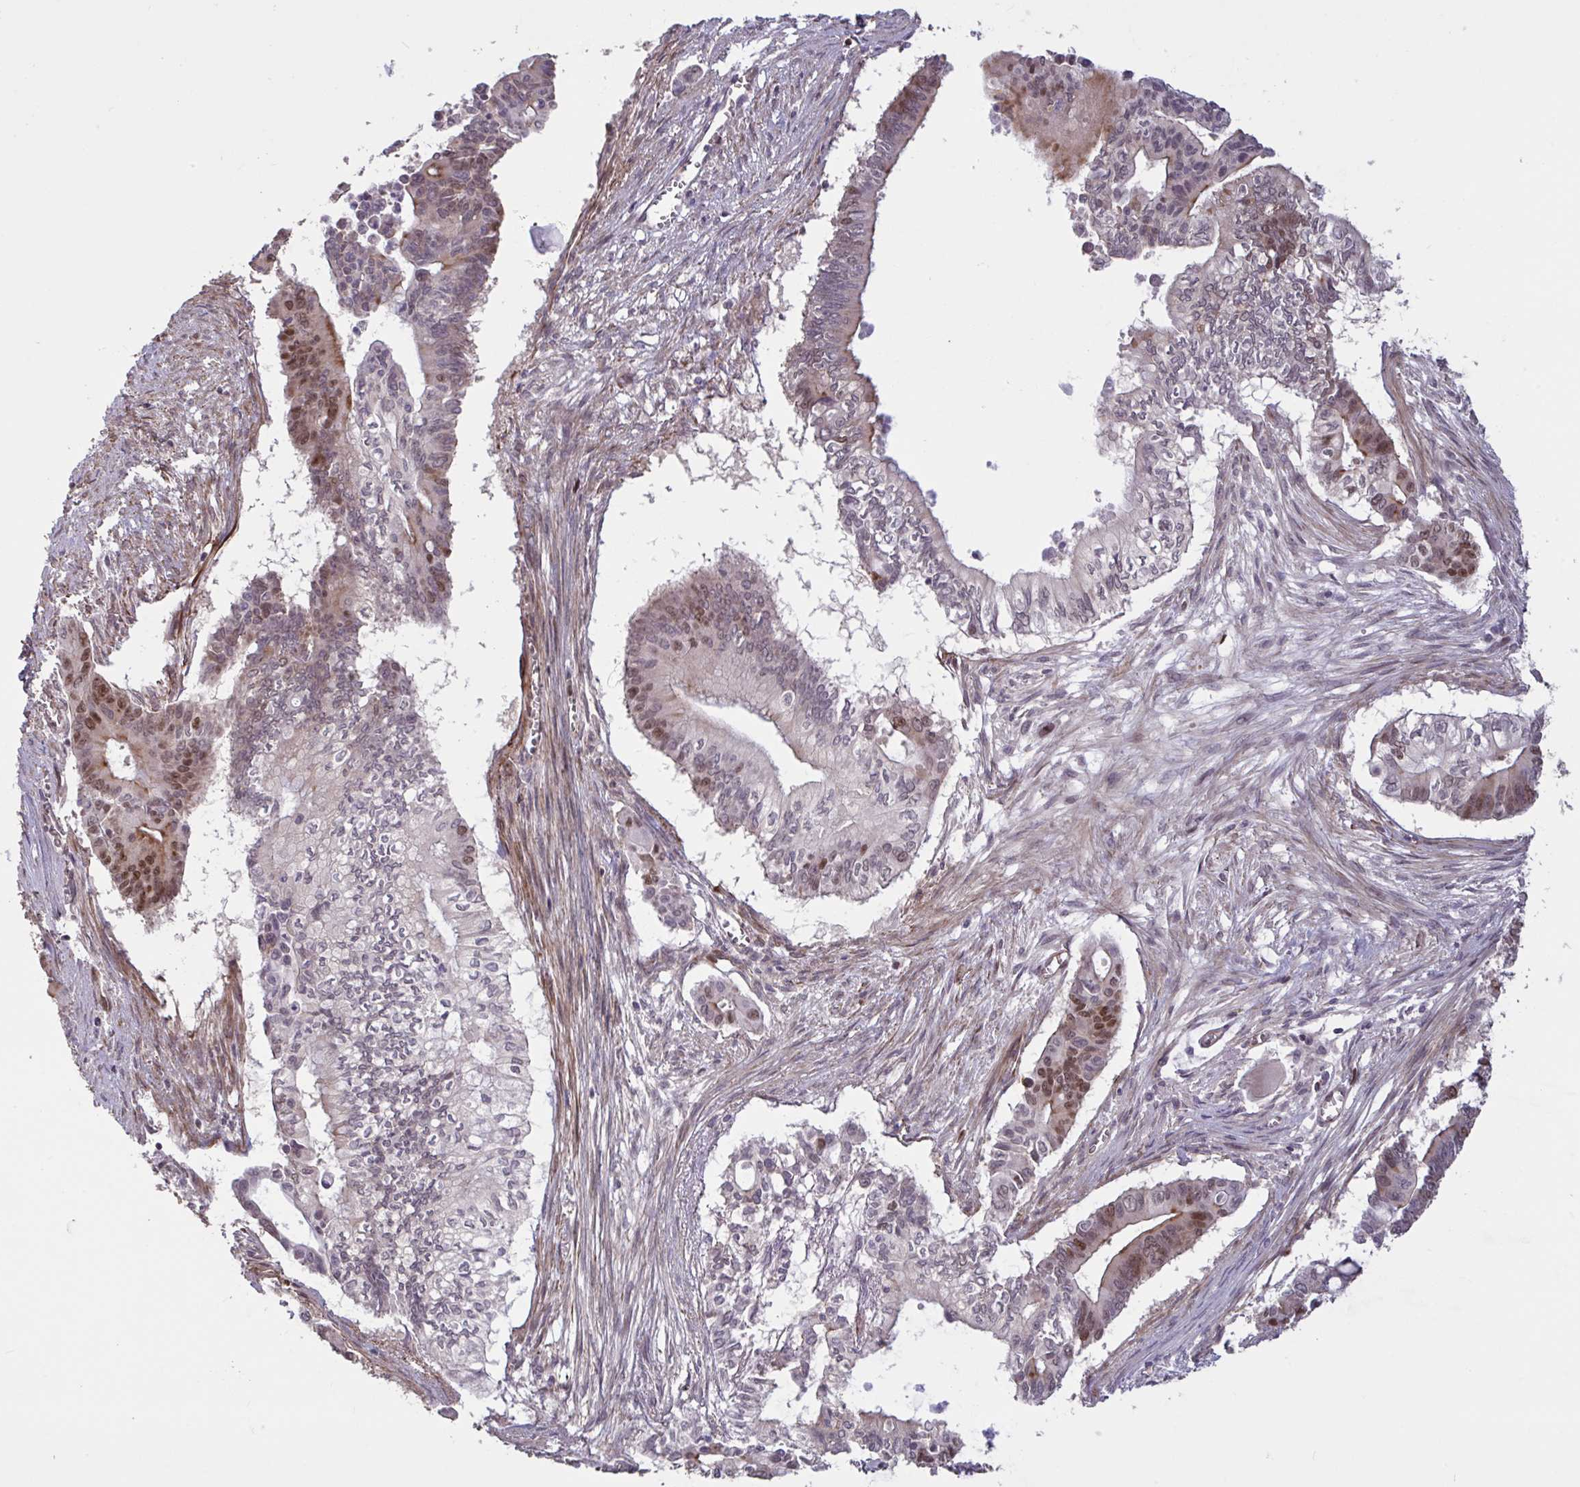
{"staining": {"intensity": "moderate", "quantity": "25%-75%", "location": "nuclear"}, "tissue": "pancreatic cancer", "cell_type": "Tumor cells", "image_type": "cancer", "snomed": [{"axis": "morphology", "description": "Adenocarcinoma, NOS"}, {"axis": "topography", "description": "Pancreas"}], "caption": "Tumor cells show moderate nuclear positivity in about 25%-75% of cells in adenocarcinoma (pancreatic).", "gene": "IPO5", "patient": {"sex": "male", "age": 68}}